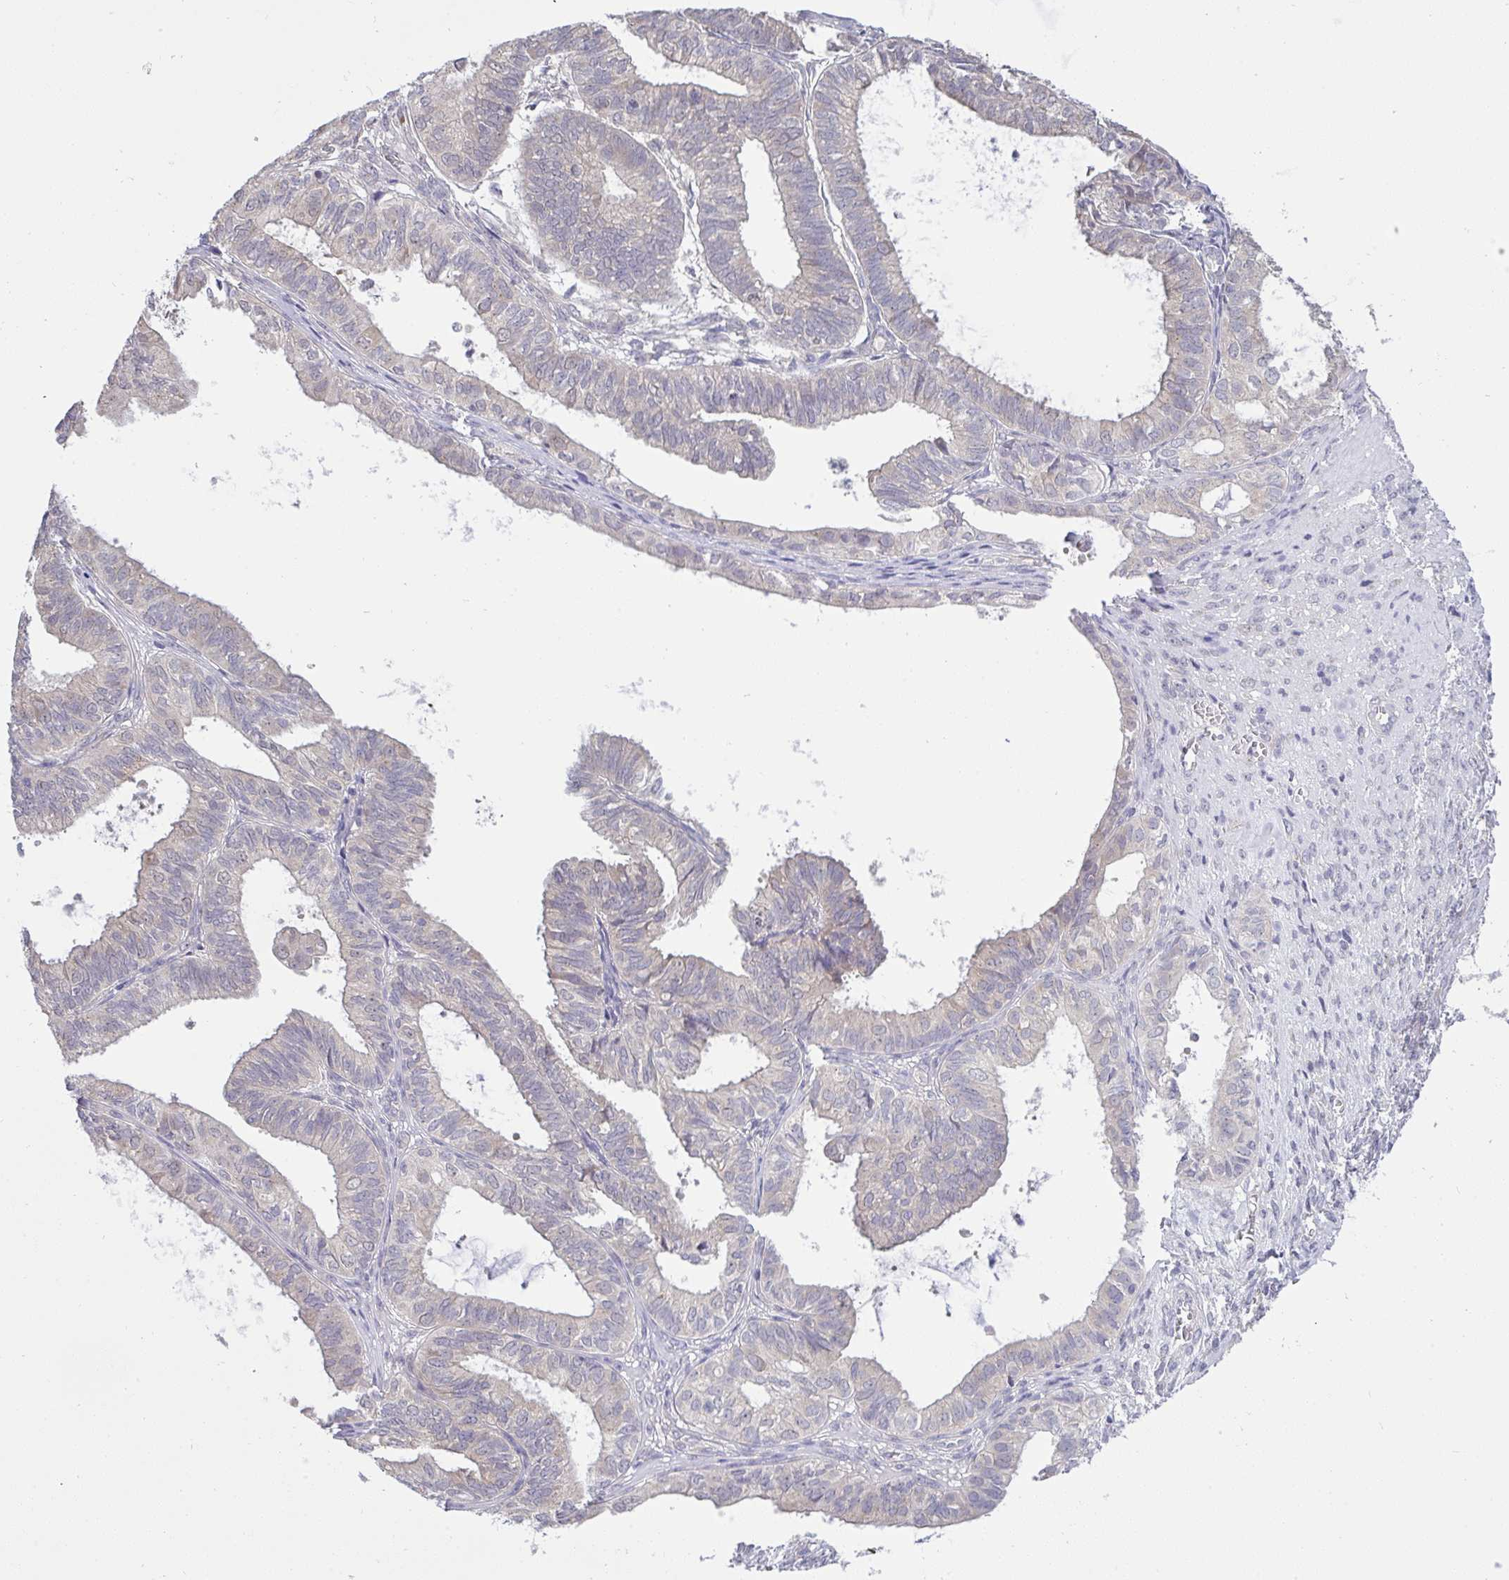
{"staining": {"intensity": "weak", "quantity": "<25%", "location": "cytoplasmic/membranous"}, "tissue": "ovarian cancer", "cell_type": "Tumor cells", "image_type": "cancer", "snomed": [{"axis": "morphology", "description": "Carcinoma, endometroid"}, {"axis": "topography", "description": "Ovary"}], "caption": "The micrograph shows no staining of tumor cells in ovarian cancer (endometroid carcinoma). (DAB (3,3'-diaminobenzidine) IHC with hematoxylin counter stain).", "gene": "TMEM41A", "patient": {"sex": "female", "age": 64}}